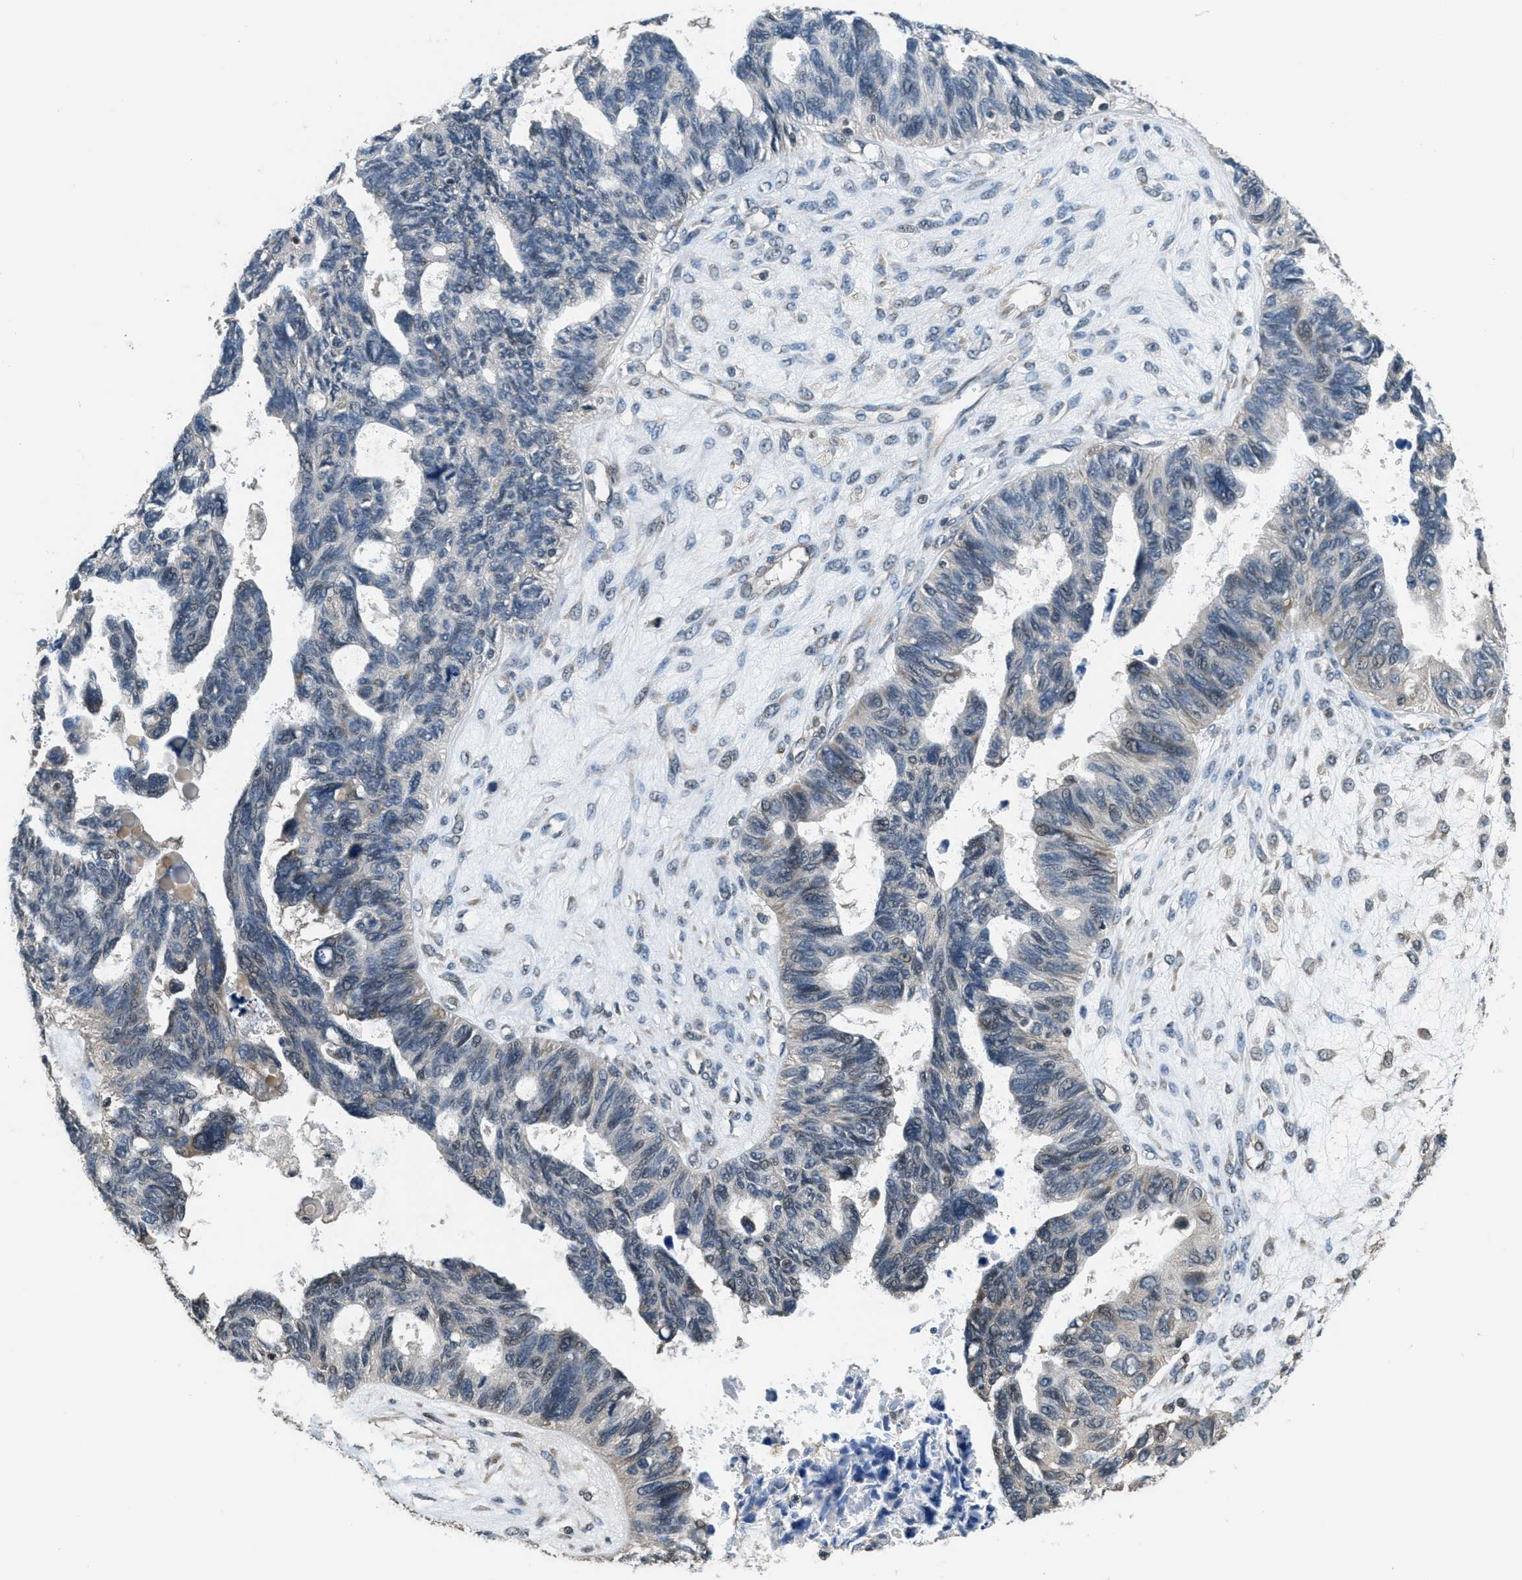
{"staining": {"intensity": "moderate", "quantity": "<25%", "location": "cytoplasmic/membranous,nuclear"}, "tissue": "ovarian cancer", "cell_type": "Tumor cells", "image_type": "cancer", "snomed": [{"axis": "morphology", "description": "Cystadenocarcinoma, serous, NOS"}, {"axis": "topography", "description": "Ovary"}], "caption": "Protein staining shows moderate cytoplasmic/membranous and nuclear staining in approximately <25% of tumor cells in serous cystadenocarcinoma (ovarian).", "gene": "NAT1", "patient": {"sex": "female", "age": 79}}